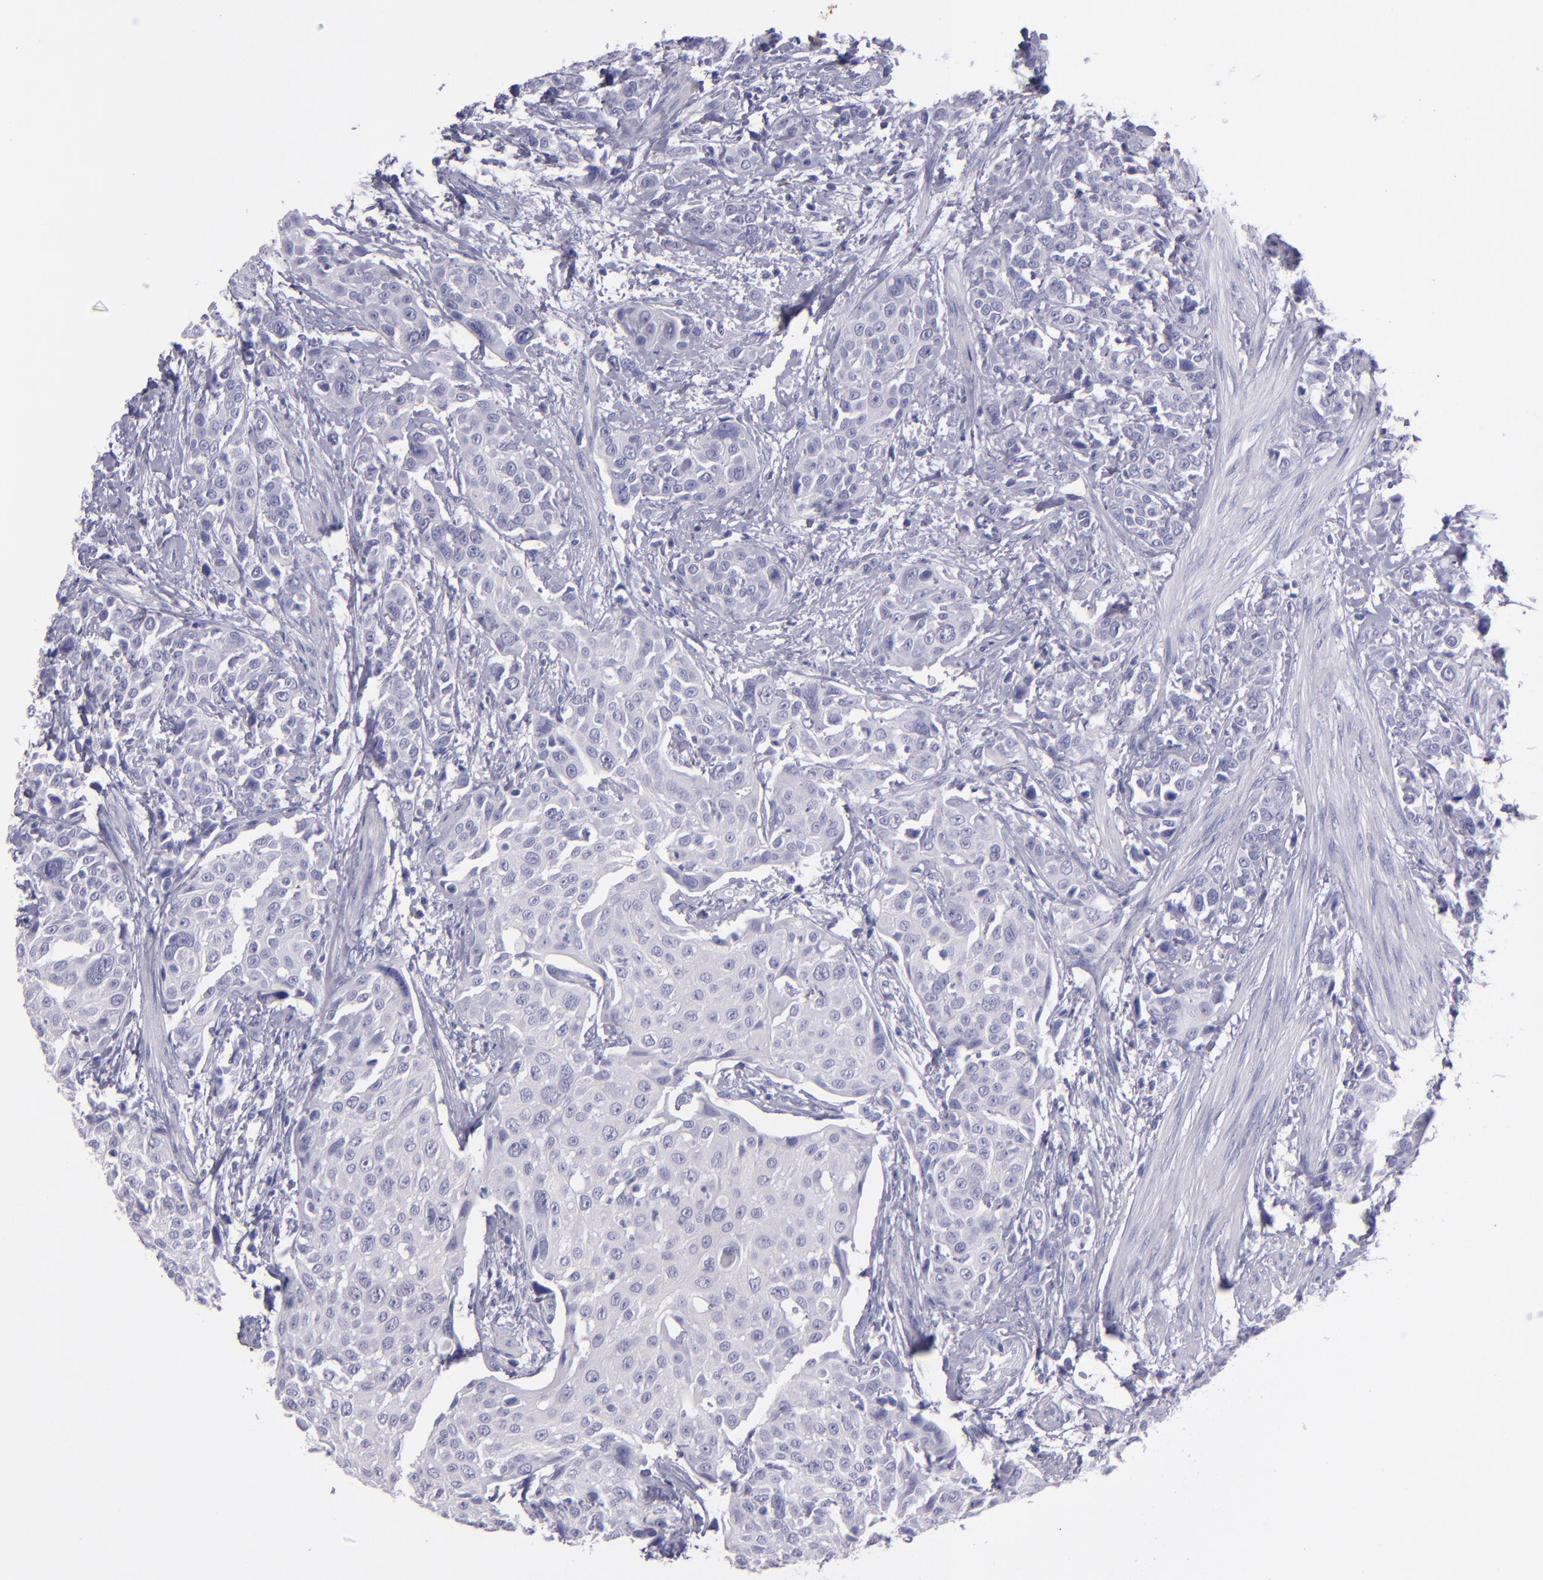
{"staining": {"intensity": "negative", "quantity": "none", "location": "none"}, "tissue": "urothelial cancer", "cell_type": "Tumor cells", "image_type": "cancer", "snomed": [{"axis": "morphology", "description": "Urothelial carcinoma, High grade"}, {"axis": "topography", "description": "Urinary bladder"}], "caption": "DAB immunohistochemical staining of human urothelial cancer reveals no significant positivity in tumor cells.", "gene": "TNNT3", "patient": {"sex": "male", "age": 56}}